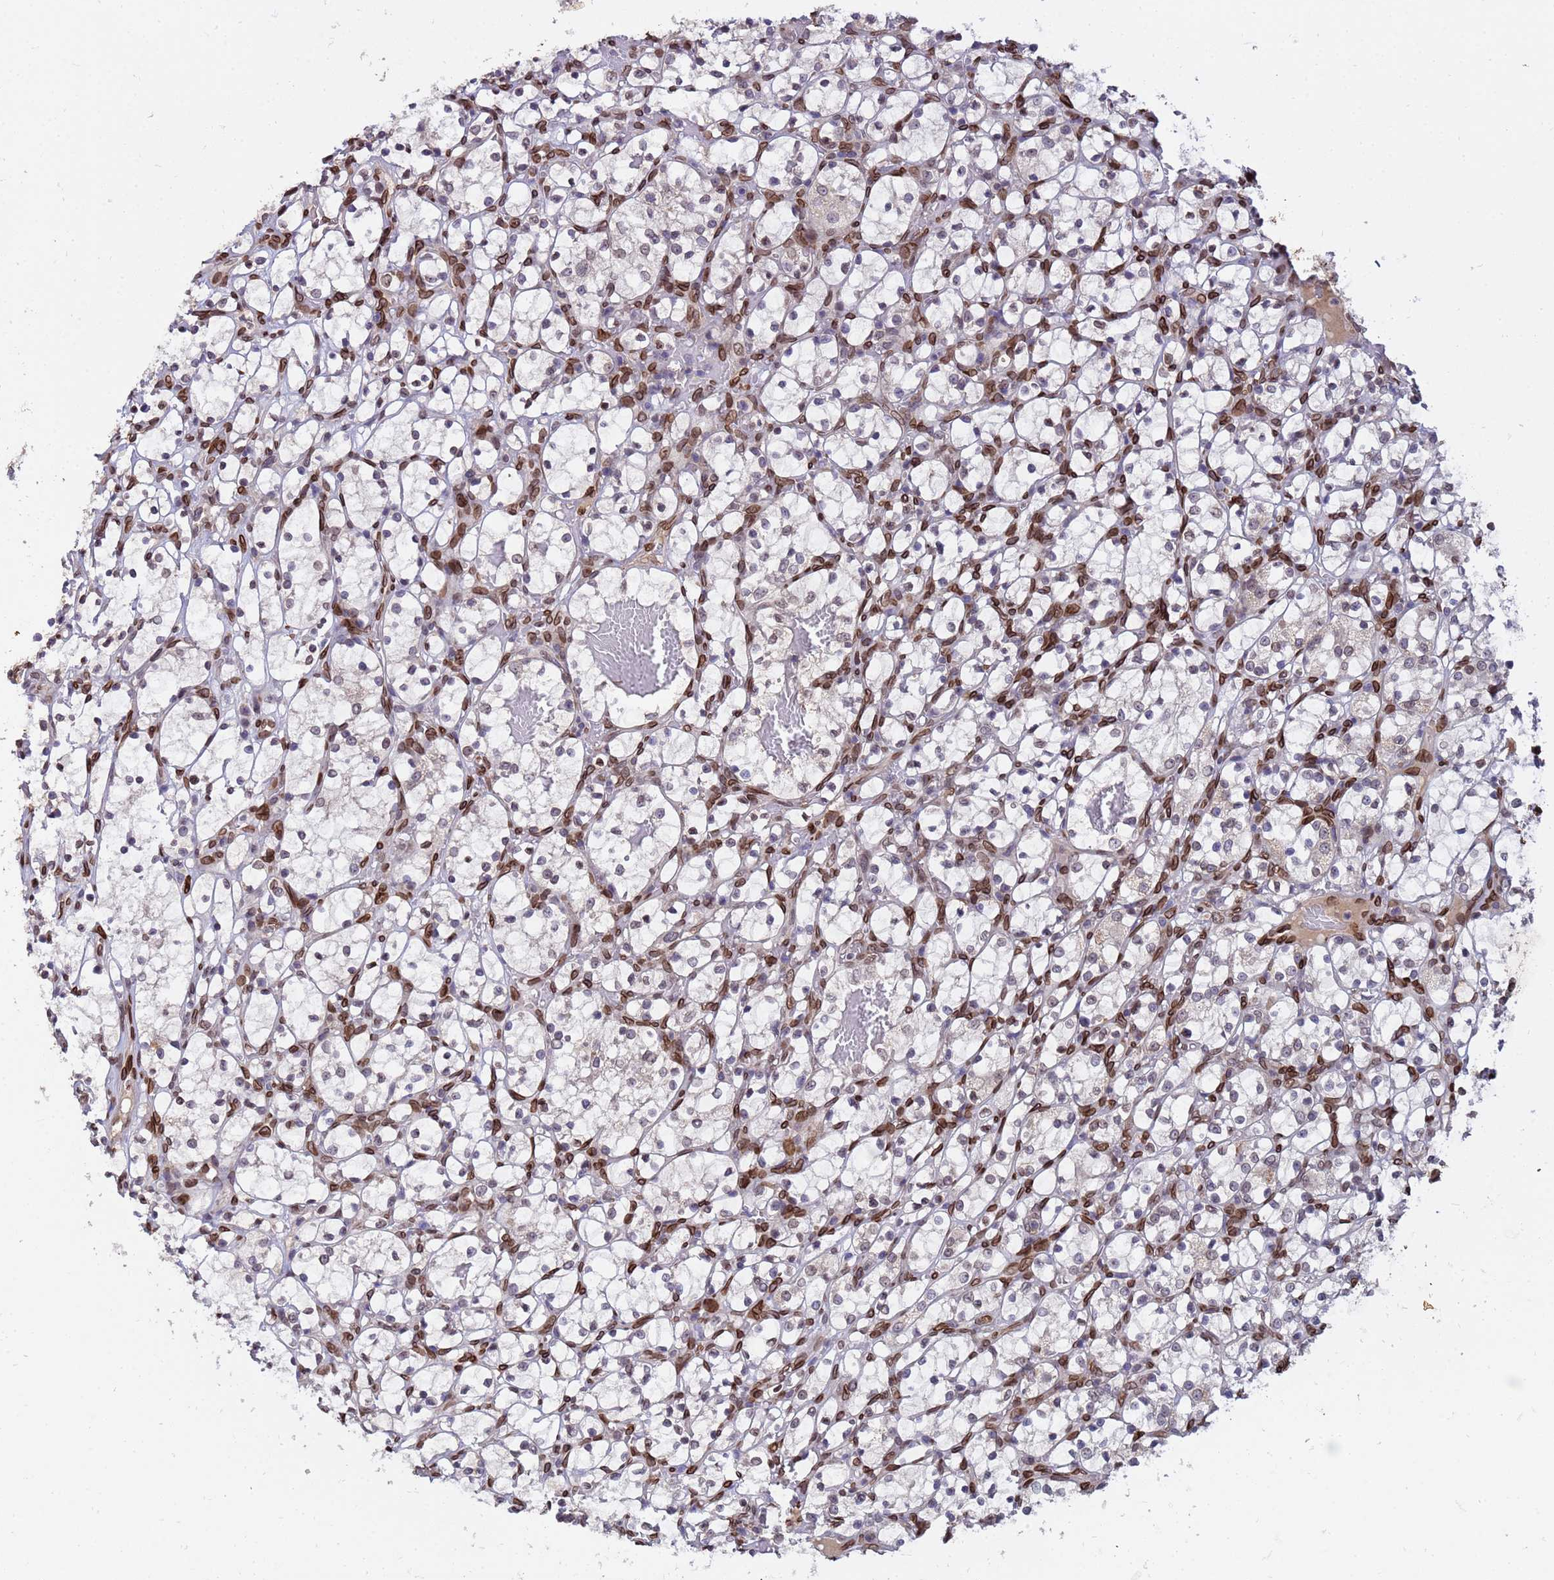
{"staining": {"intensity": "negative", "quantity": "none", "location": "none"}, "tissue": "renal cancer", "cell_type": "Tumor cells", "image_type": "cancer", "snomed": [{"axis": "morphology", "description": "Adenocarcinoma, NOS"}, {"axis": "topography", "description": "Kidney"}], "caption": "Immunohistochemistry (IHC) histopathology image of neoplastic tissue: human adenocarcinoma (renal) stained with DAB displays no significant protein staining in tumor cells.", "gene": "GPR135", "patient": {"sex": "female", "age": 69}}